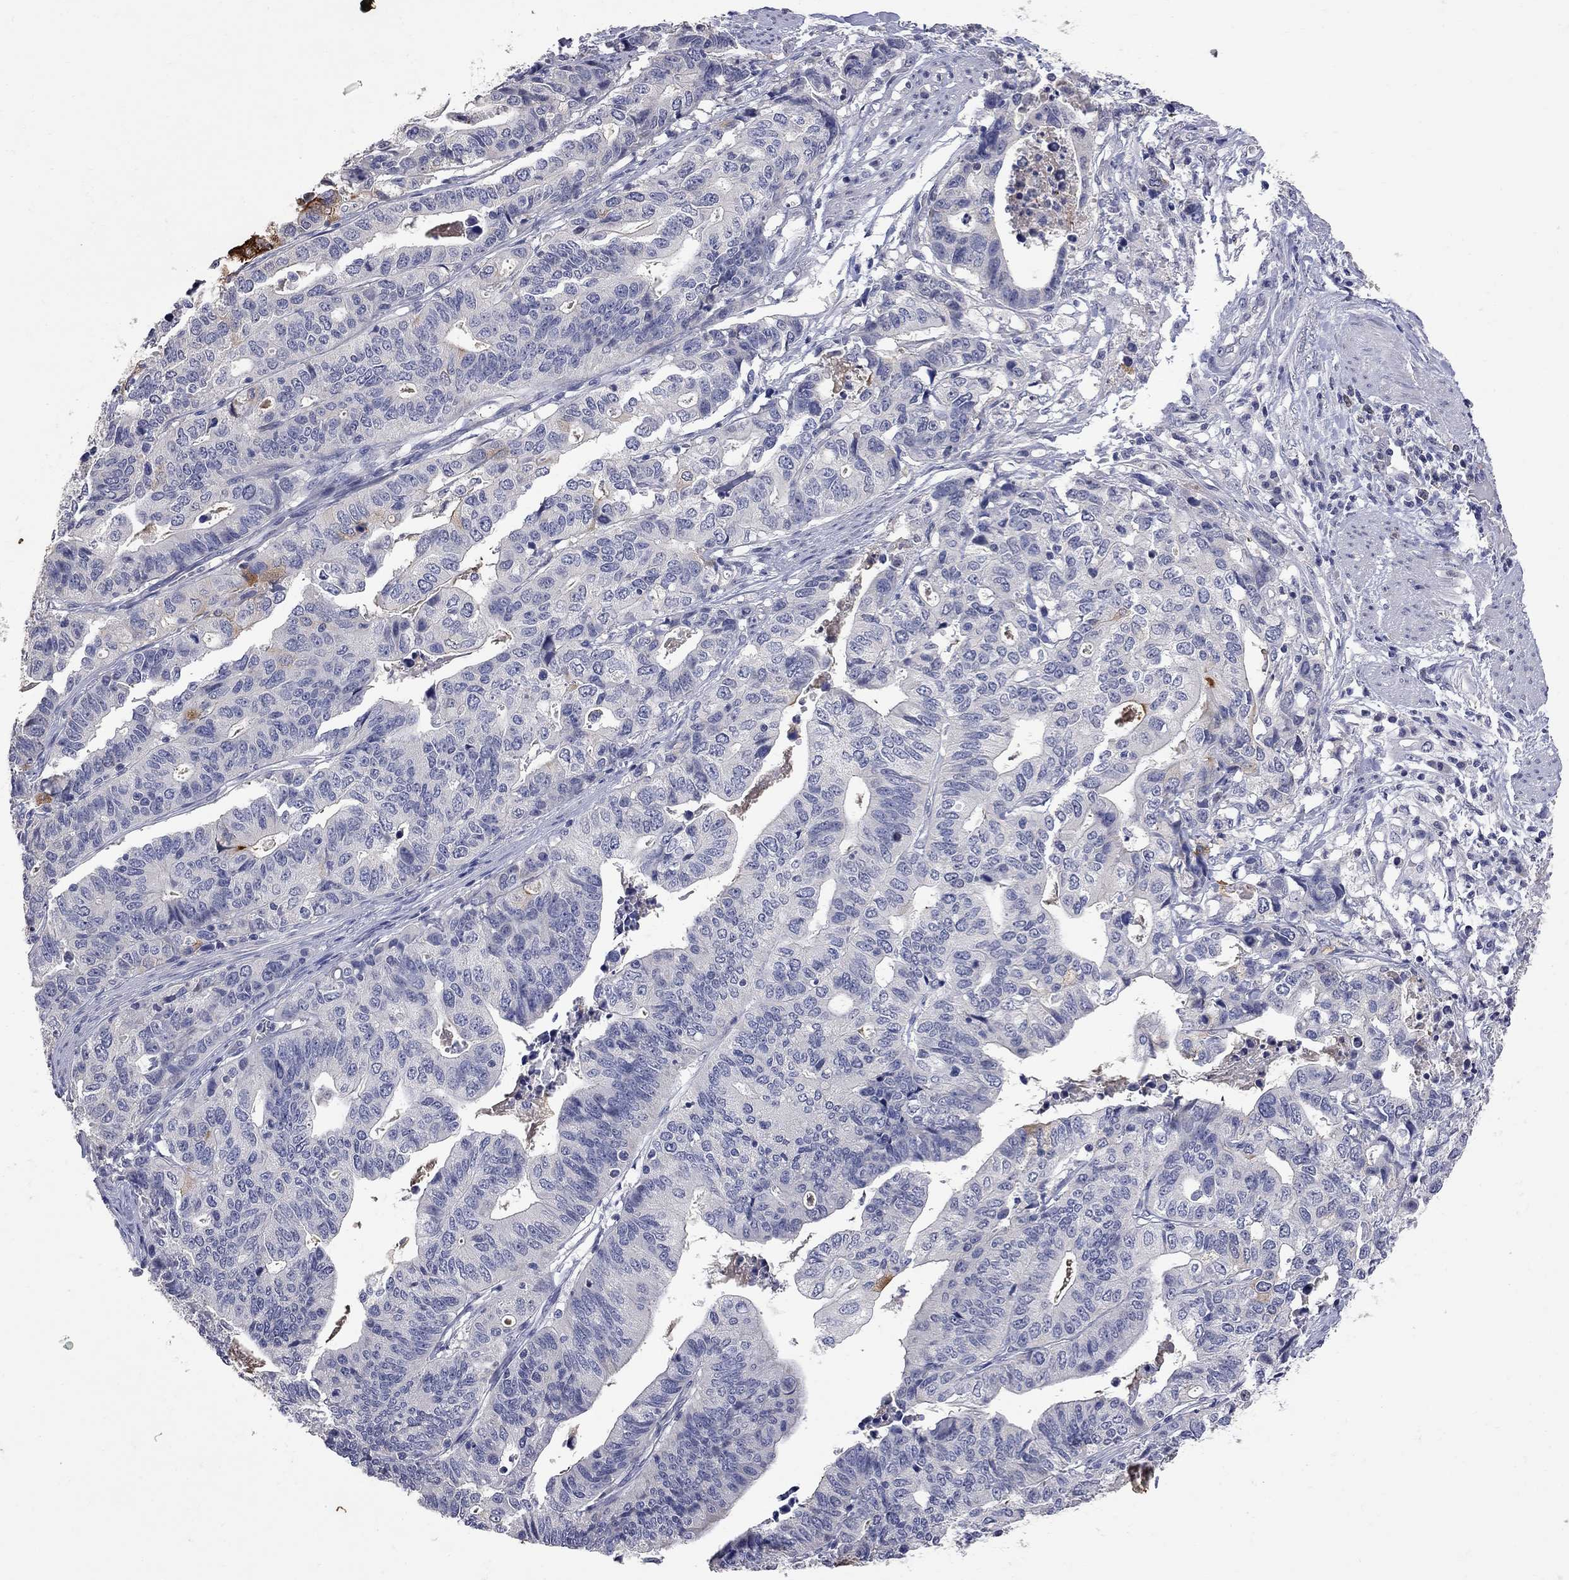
{"staining": {"intensity": "negative", "quantity": "none", "location": "none"}, "tissue": "stomach cancer", "cell_type": "Tumor cells", "image_type": "cancer", "snomed": [{"axis": "morphology", "description": "Adenocarcinoma, NOS"}, {"axis": "topography", "description": "Stomach, upper"}], "caption": "High power microscopy image of an immunohistochemistry (IHC) image of stomach cancer, revealing no significant staining in tumor cells.", "gene": "NOS2", "patient": {"sex": "female", "age": 67}}